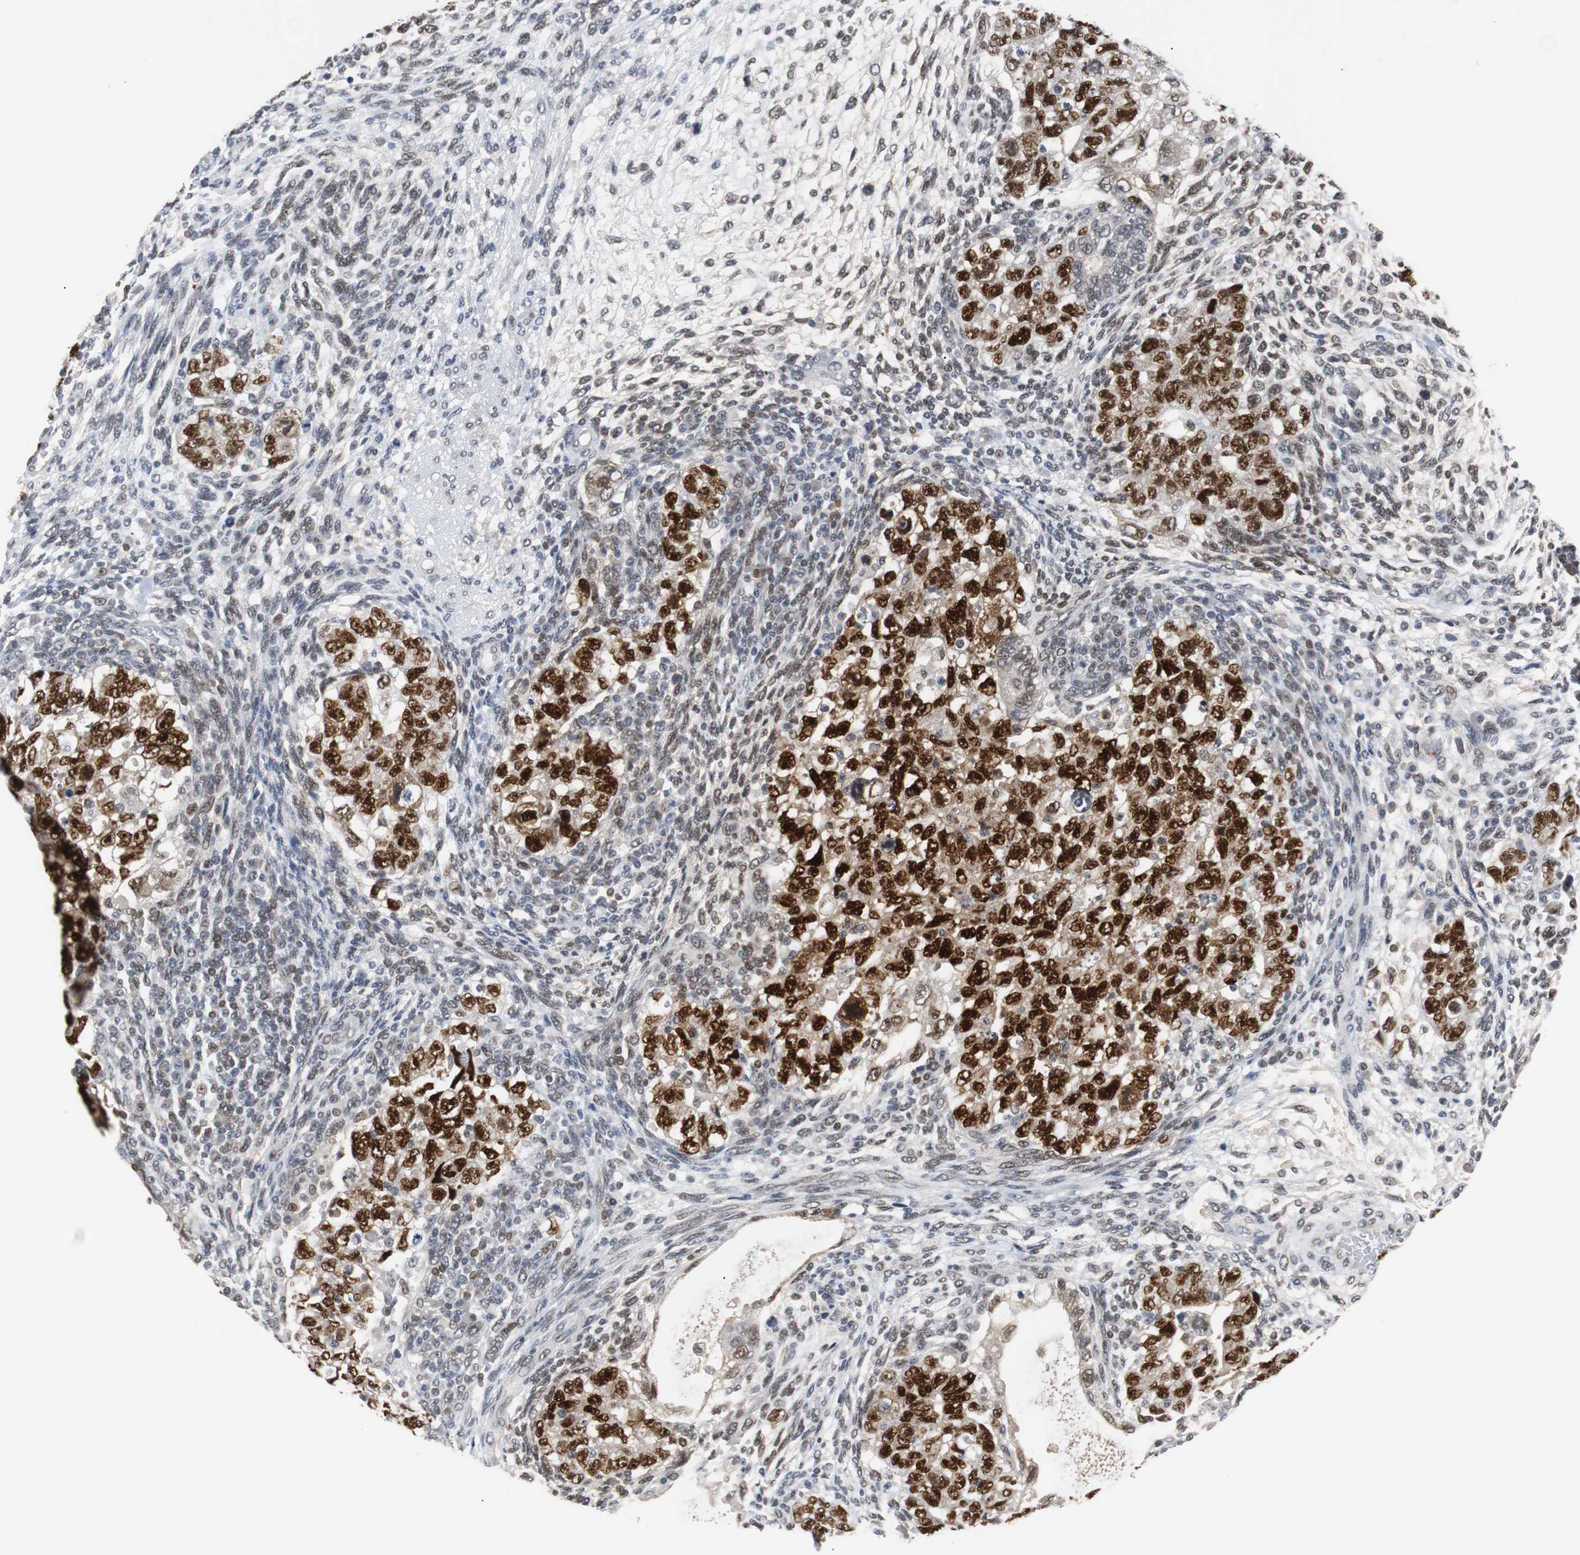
{"staining": {"intensity": "strong", "quantity": ">75%", "location": "nuclear"}, "tissue": "testis cancer", "cell_type": "Tumor cells", "image_type": "cancer", "snomed": [{"axis": "morphology", "description": "Normal tissue, NOS"}, {"axis": "morphology", "description": "Carcinoma, Embryonal, NOS"}, {"axis": "topography", "description": "Testis"}], "caption": "Protein staining of embryonal carcinoma (testis) tissue demonstrates strong nuclear expression in approximately >75% of tumor cells.", "gene": "SIRT1", "patient": {"sex": "male", "age": 36}}